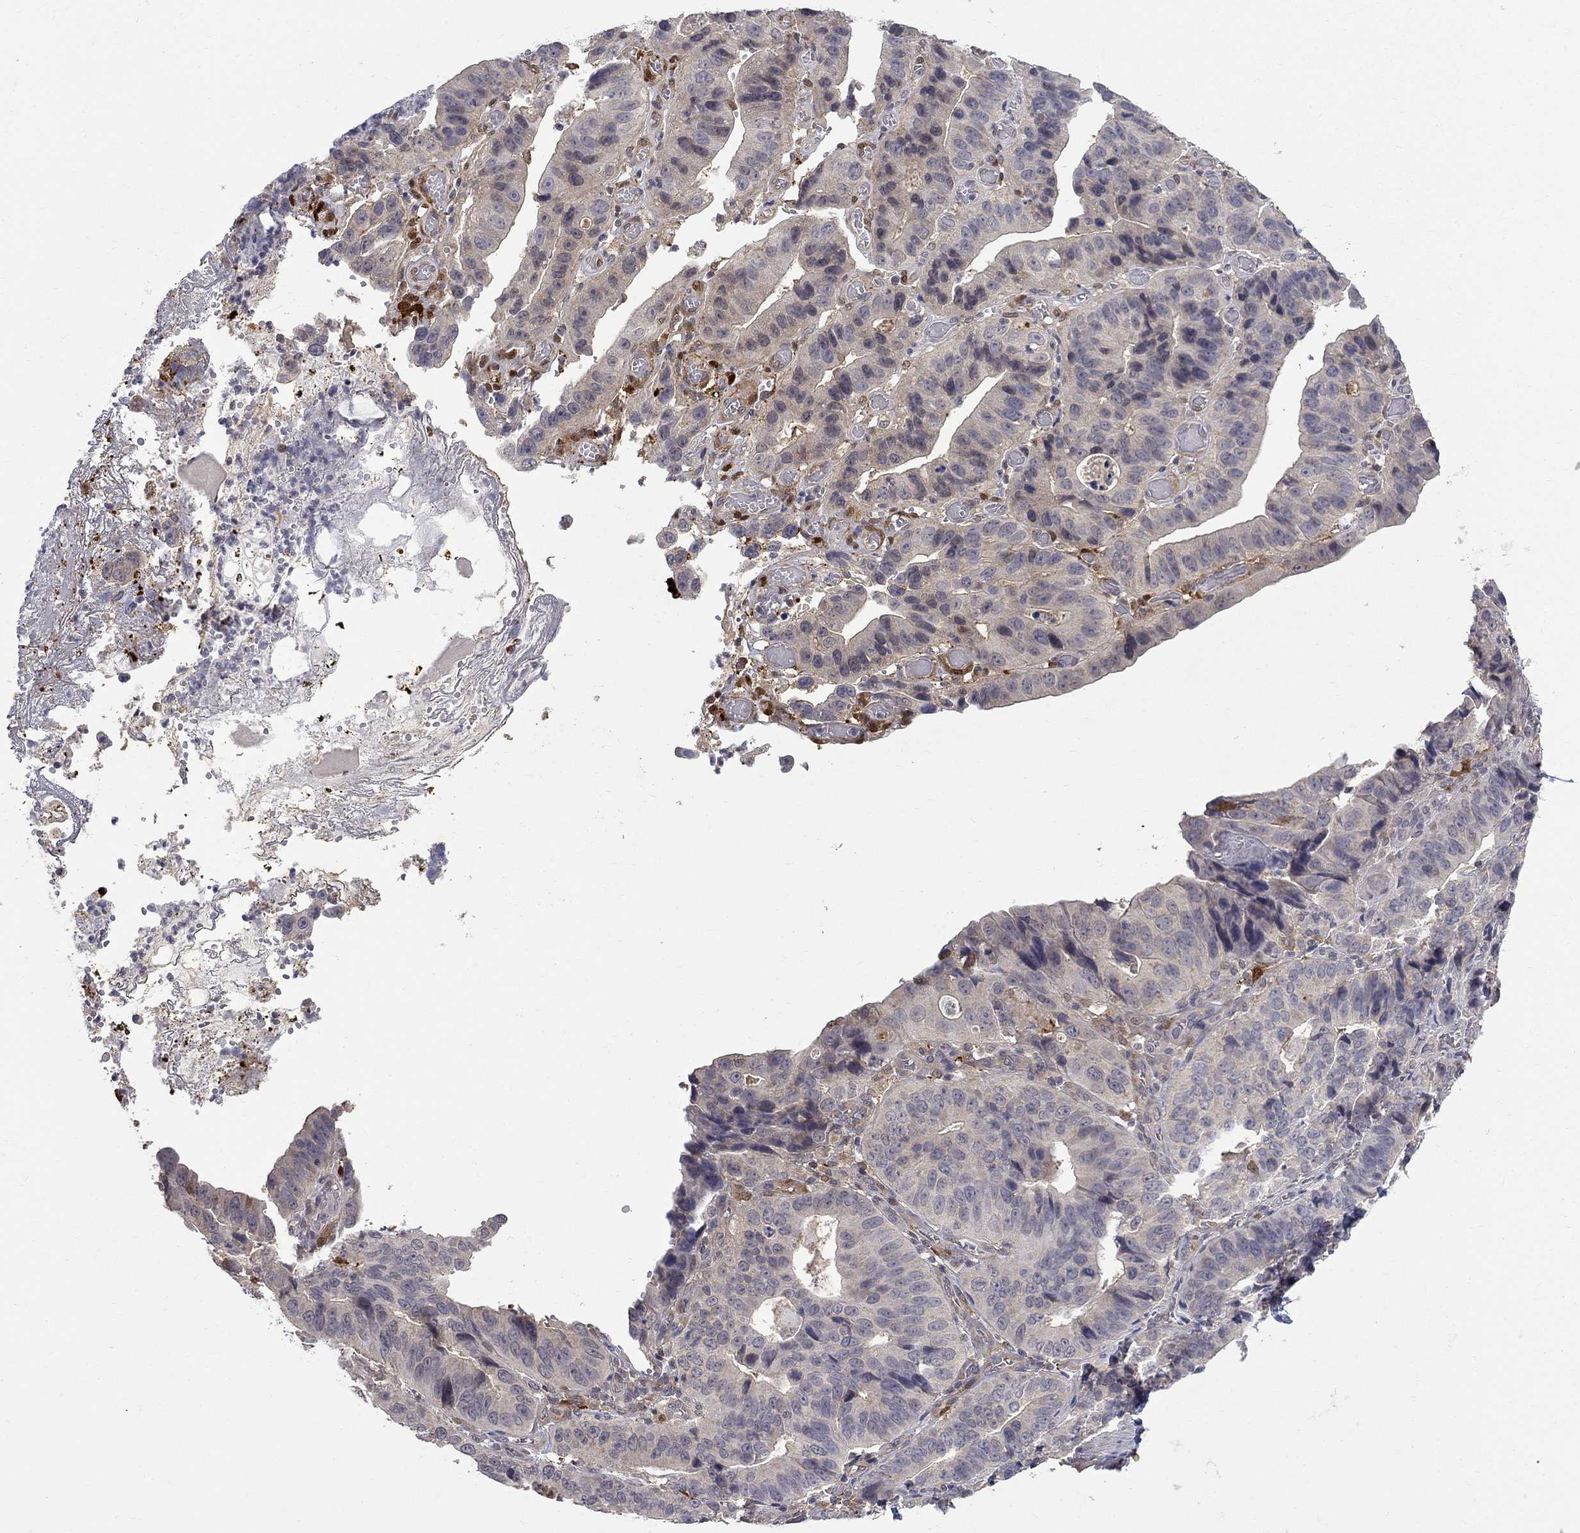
{"staining": {"intensity": "weak", "quantity": "<25%", "location": "cytoplasmic/membranous"}, "tissue": "stomach cancer", "cell_type": "Tumor cells", "image_type": "cancer", "snomed": [{"axis": "morphology", "description": "Adenocarcinoma, NOS"}, {"axis": "topography", "description": "Stomach"}], "caption": "High power microscopy micrograph of an IHC histopathology image of stomach adenocarcinoma, revealing no significant staining in tumor cells.", "gene": "PCBP3", "patient": {"sex": "male", "age": 84}}